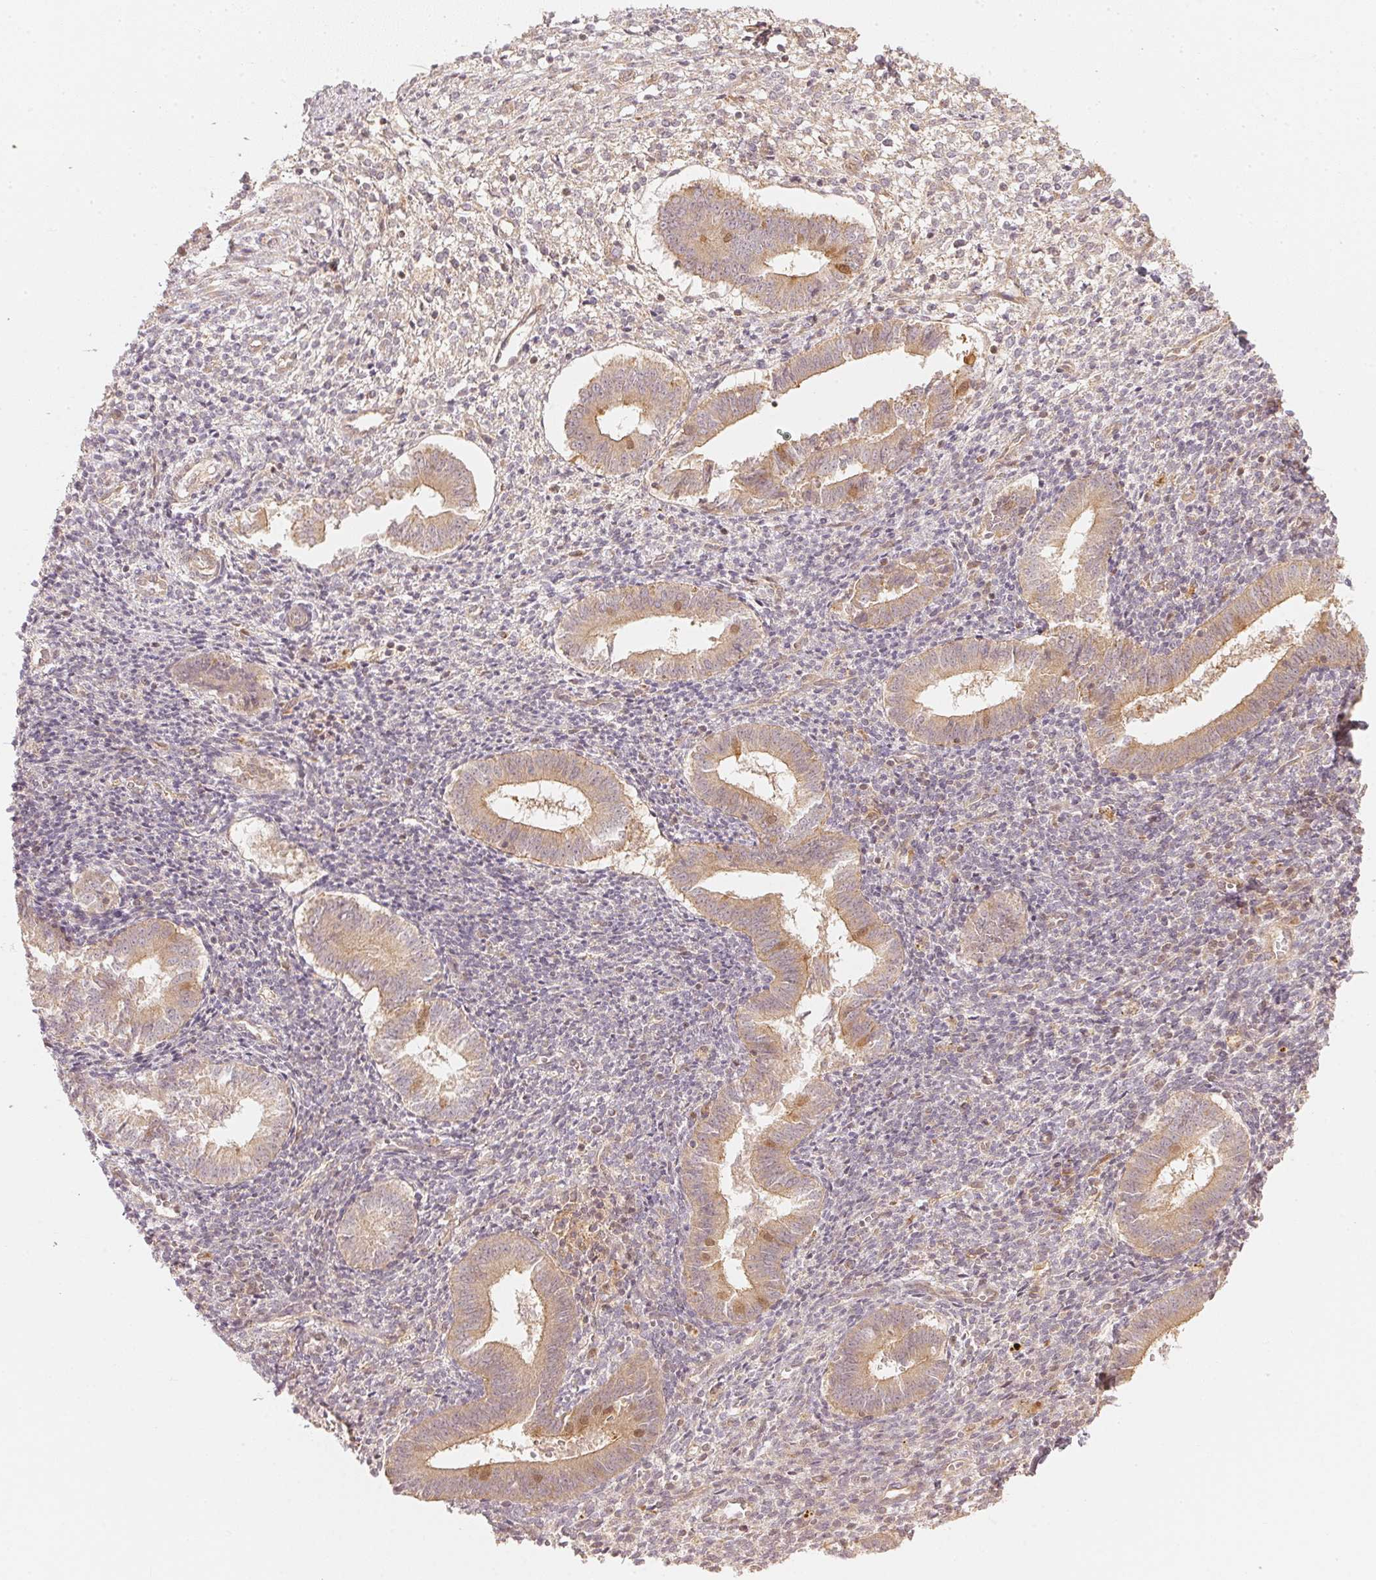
{"staining": {"intensity": "negative", "quantity": "none", "location": "none"}, "tissue": "endometrium", "cell_type": "Cells in endometrial stroma", "image_type": "normal", "snomed": [{"axis": "morphology", "description": "Normal tissue, NOS"}, {"axis": "topography", "description": "Endometrium"}], "caption": "The histopathology image displays no staining of cells in endometrial stroma in benign endometrium. (DAB immunohistochemistry with hematoxylin counter stain).", "gene": "WDR54", "patient": {"sex": "female", "age": 25}}